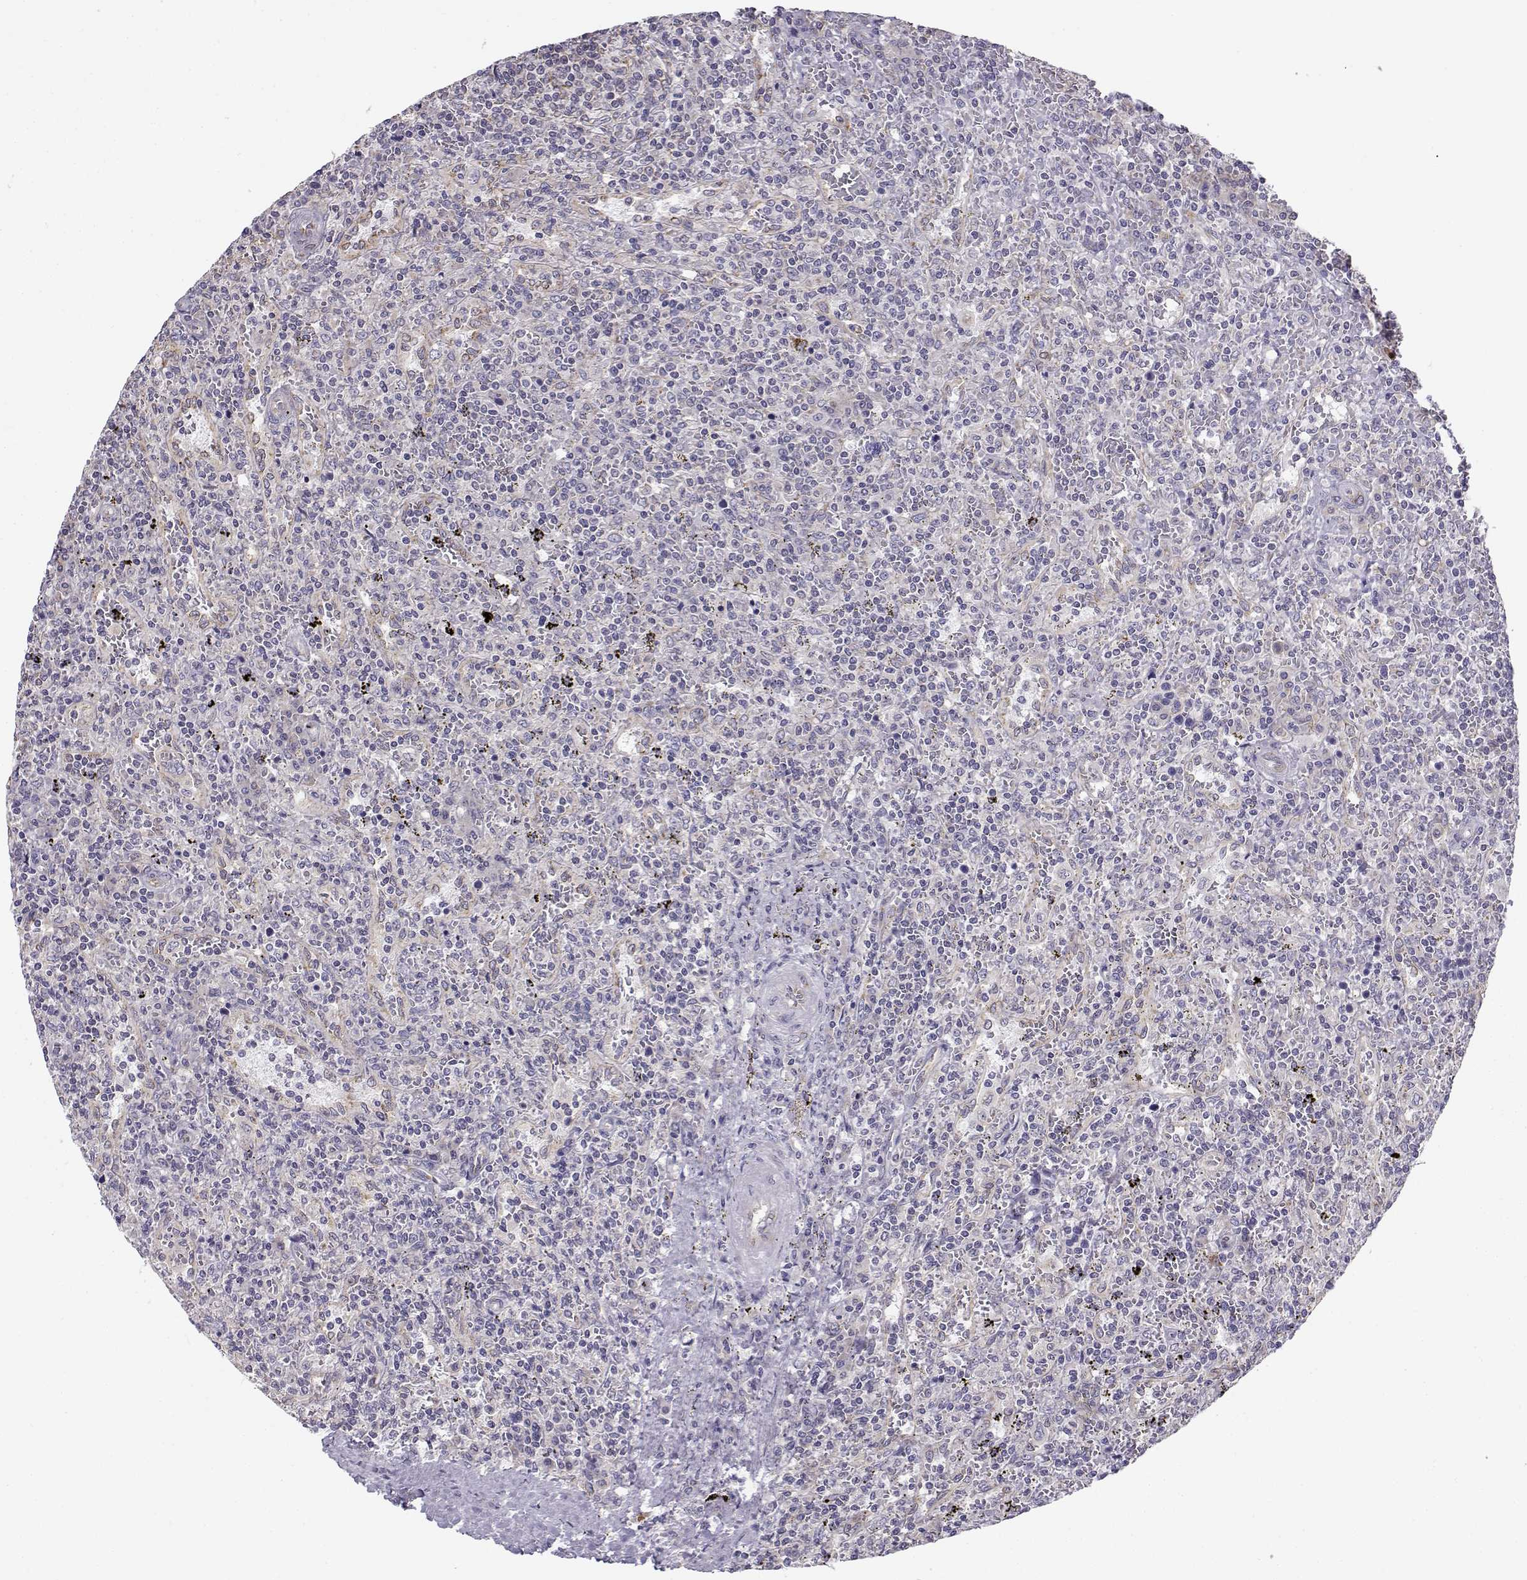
{"staining": {"intensity": "negative", "quantity": "none", "location": "none"}, "tissue": "lymphoma", "cell_type": "Tumor cells", "image_type": "cancer", "snomed": [{"axis": "morphology", "description": "Malignant lymphoma, non-Hodgkin's type, Low grade"}, {"axis": "topography", "description": "Spleen"}], "caption": "Immunohistochemistry (IHC) histopathology image of lymphoma stained for a protein (brown), which displays no expression in tumor cells.", "gene": "BEND6", "patient": {"sex": "male", "age": 62}}